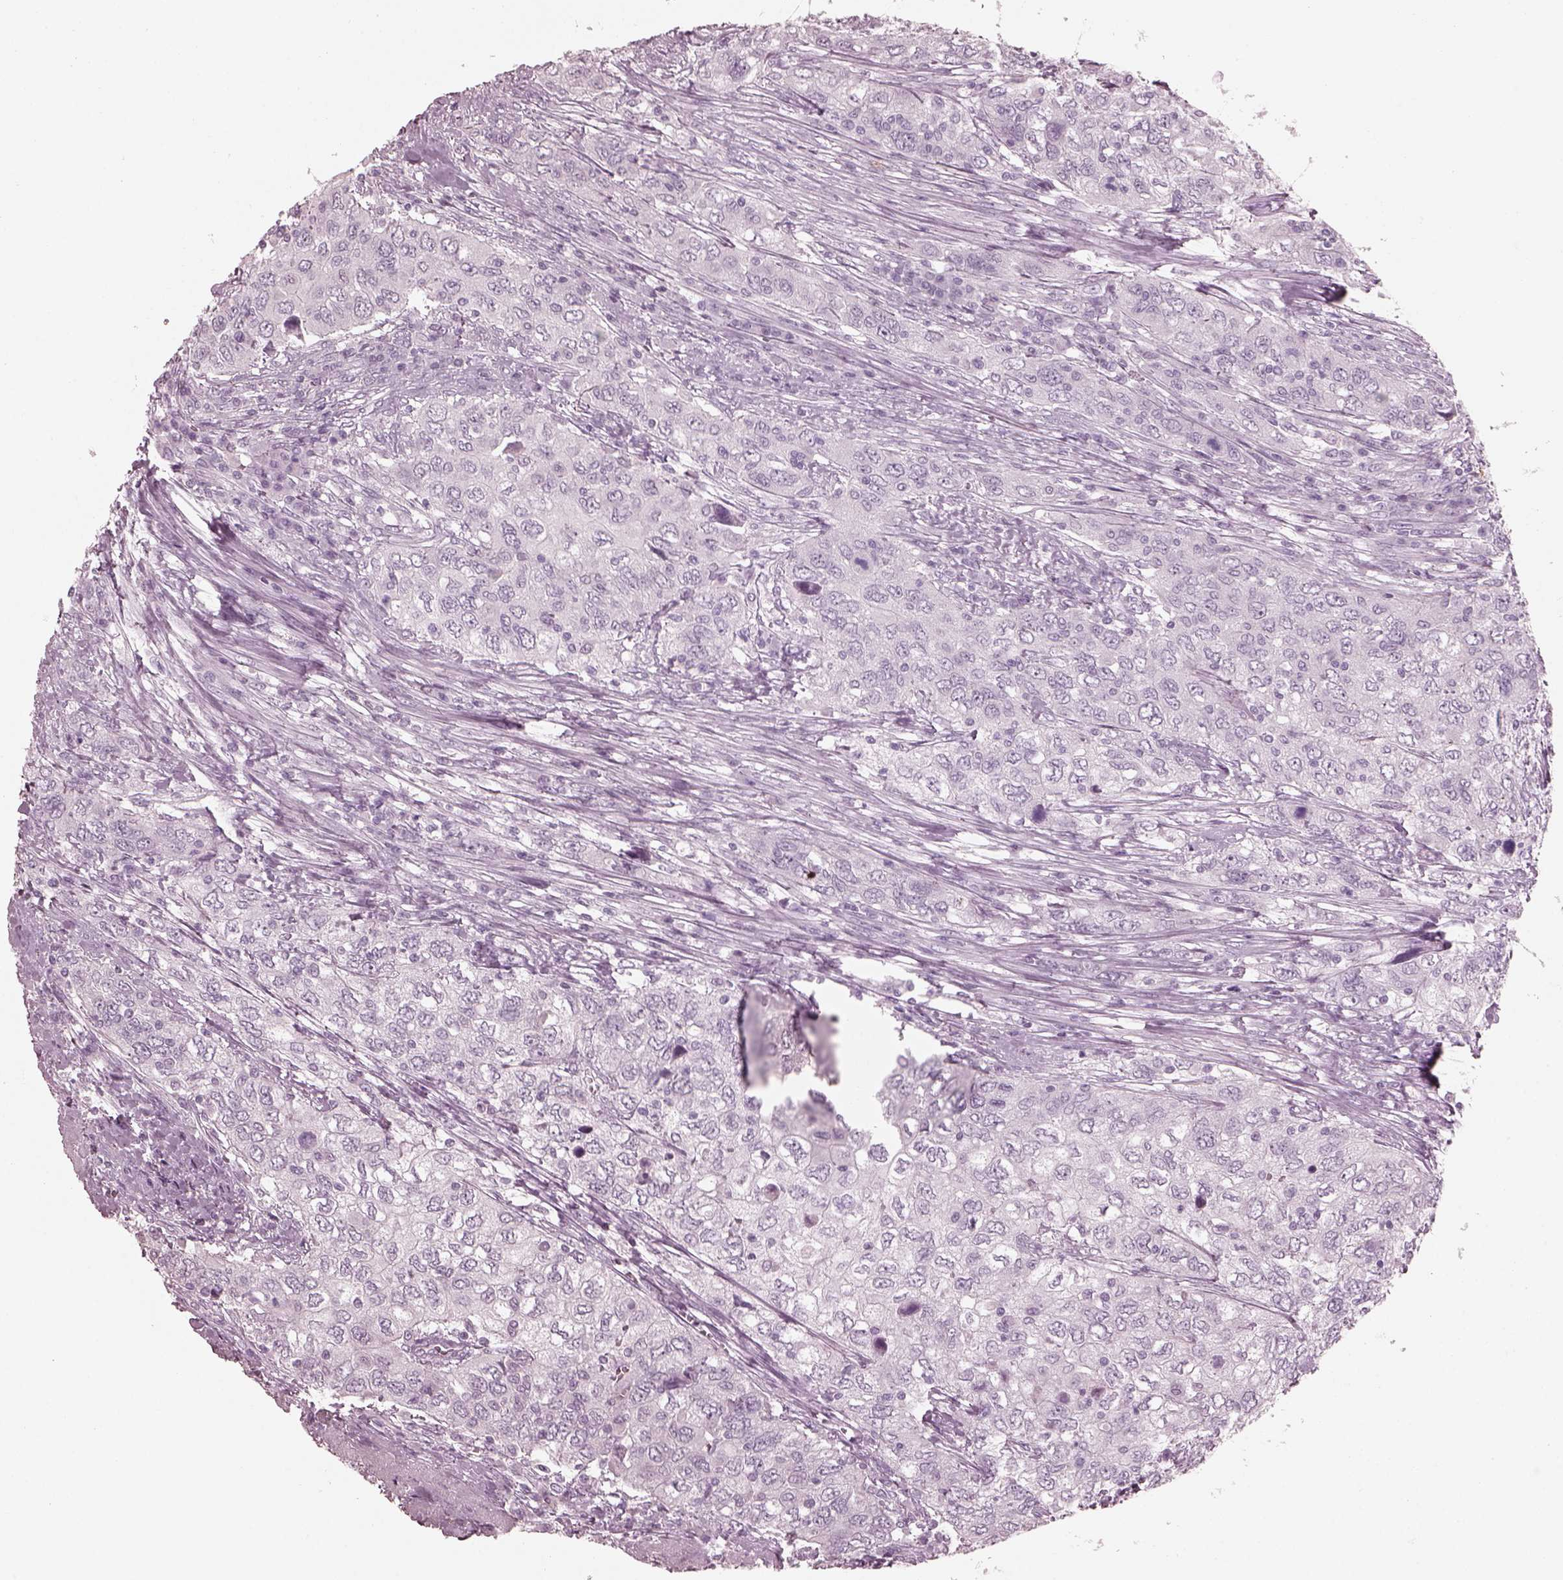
{"staining": {"intensity": "negative", "quantity": "none", "location": "none"}, "tissue": "urothelial cancer", "cell_type": "Tumor cells", "image_type": "cancer", "snomed": [{"axis": "morphology", "description": "Urothelial carcinoma, High grade"}, {"axis": "topography", "description": "Urinary bladder"}], "caption": "Immunohistochemistry (IHC) of urothelial cancer displays no expression in tumor cells.", "gene": "C2orf81", "patient": {"sex": "male", "age": 76}}